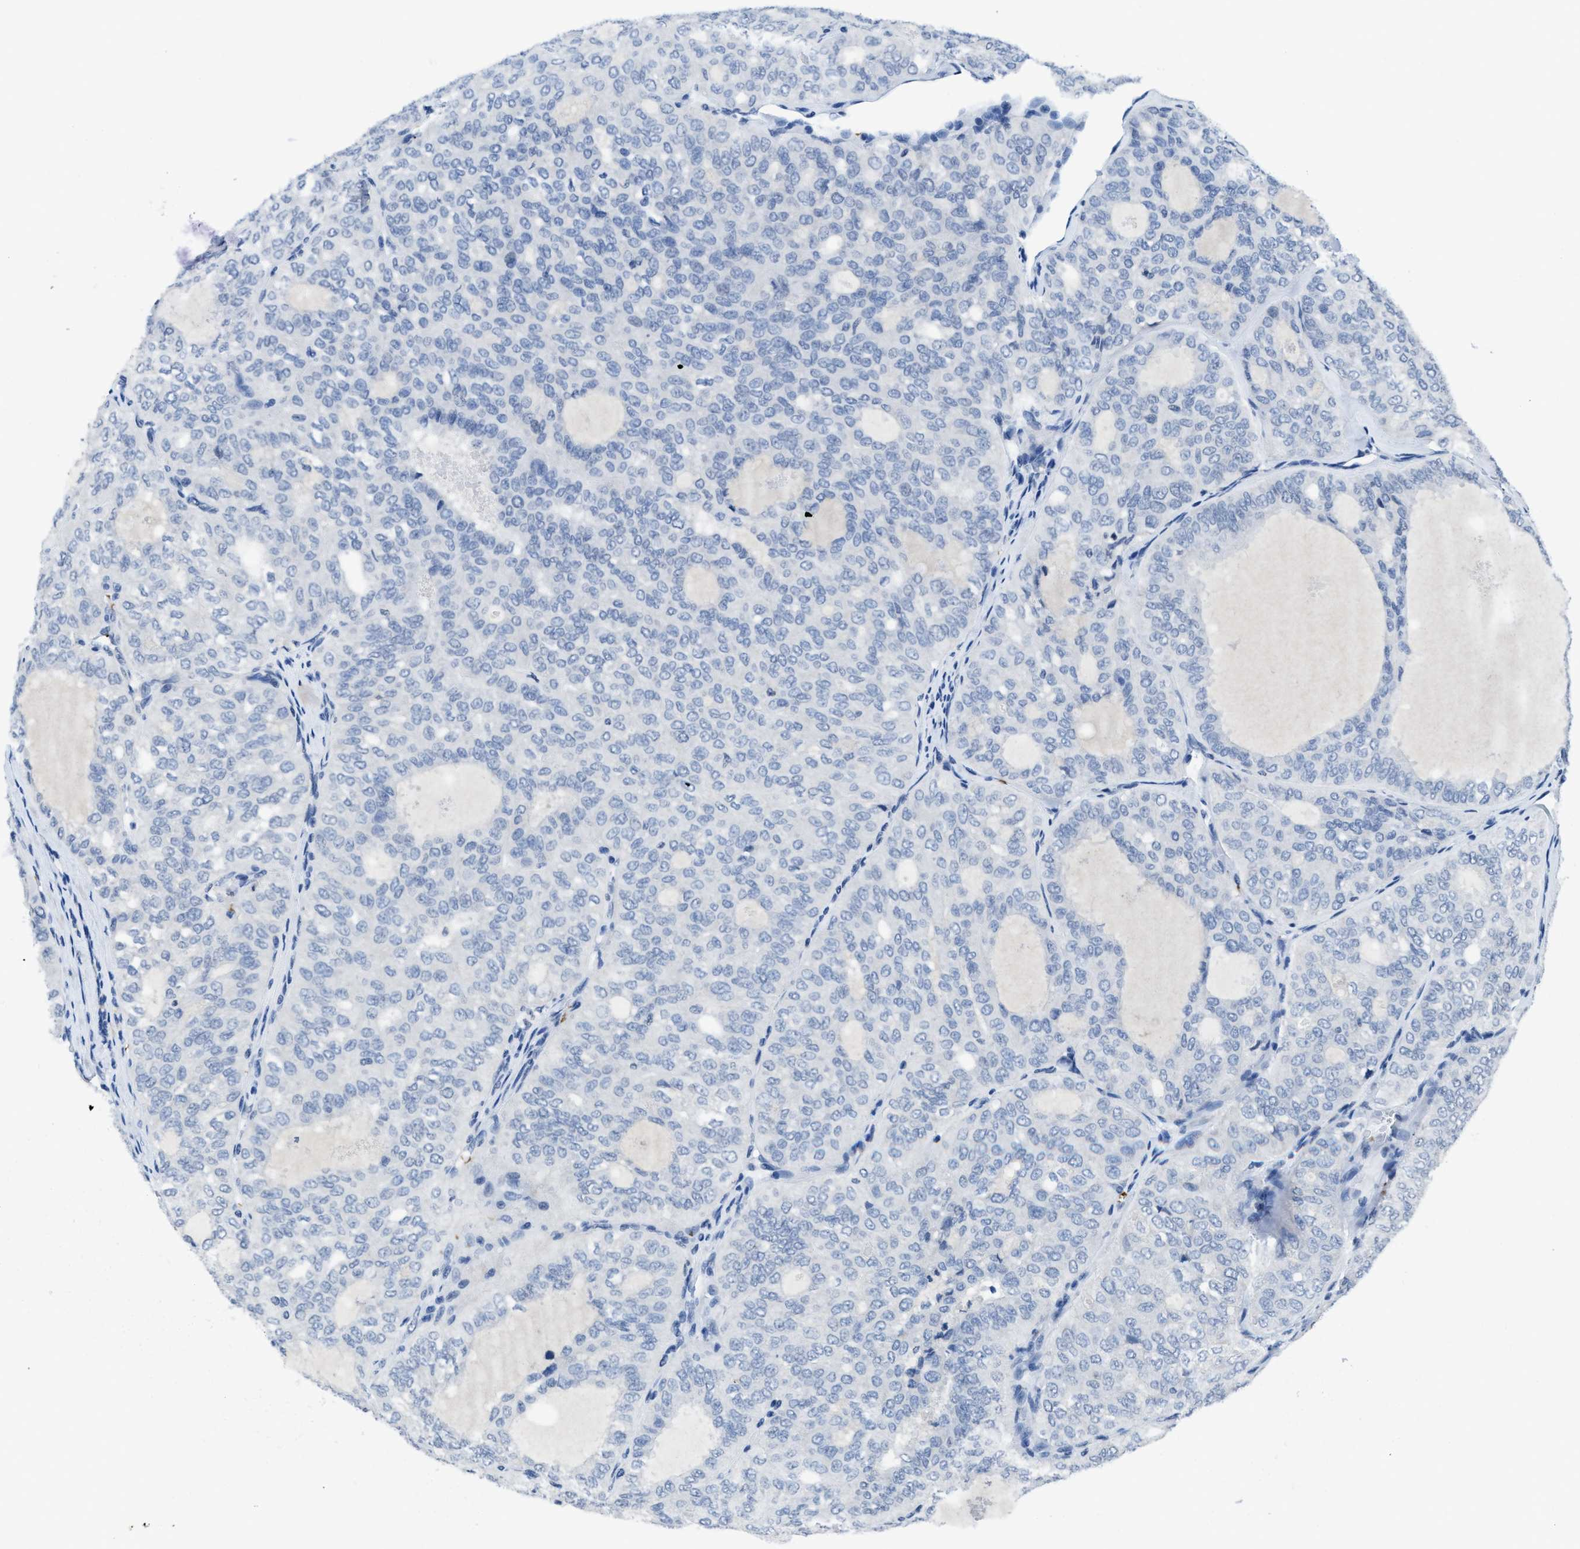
{"staining": {"intensity": "negative", "quantity": "none", "location": "none"}, "tissue": "thyroid cancer", "cell_type": "Tumor cells", "image_type": "cancer", "snomed": [{"axis": "morphology", "description": "Follicular adenoma carcinoma, NOS"}, {"axis": "topography", "description": "Thyroid gland"}], "caption": "IHC micrograph of human thyroid follicular adenoma carcinoma stained for a protein (brown), which demonstrates no positivity in tumor cells. (Stains: DAB immunohistochemistry with hematoxylin counter stain, Microscopy: brightfield microscopy at high magnification).", "gene": "ITGA2B", "patient": {"sex": "male", "age": 75}}